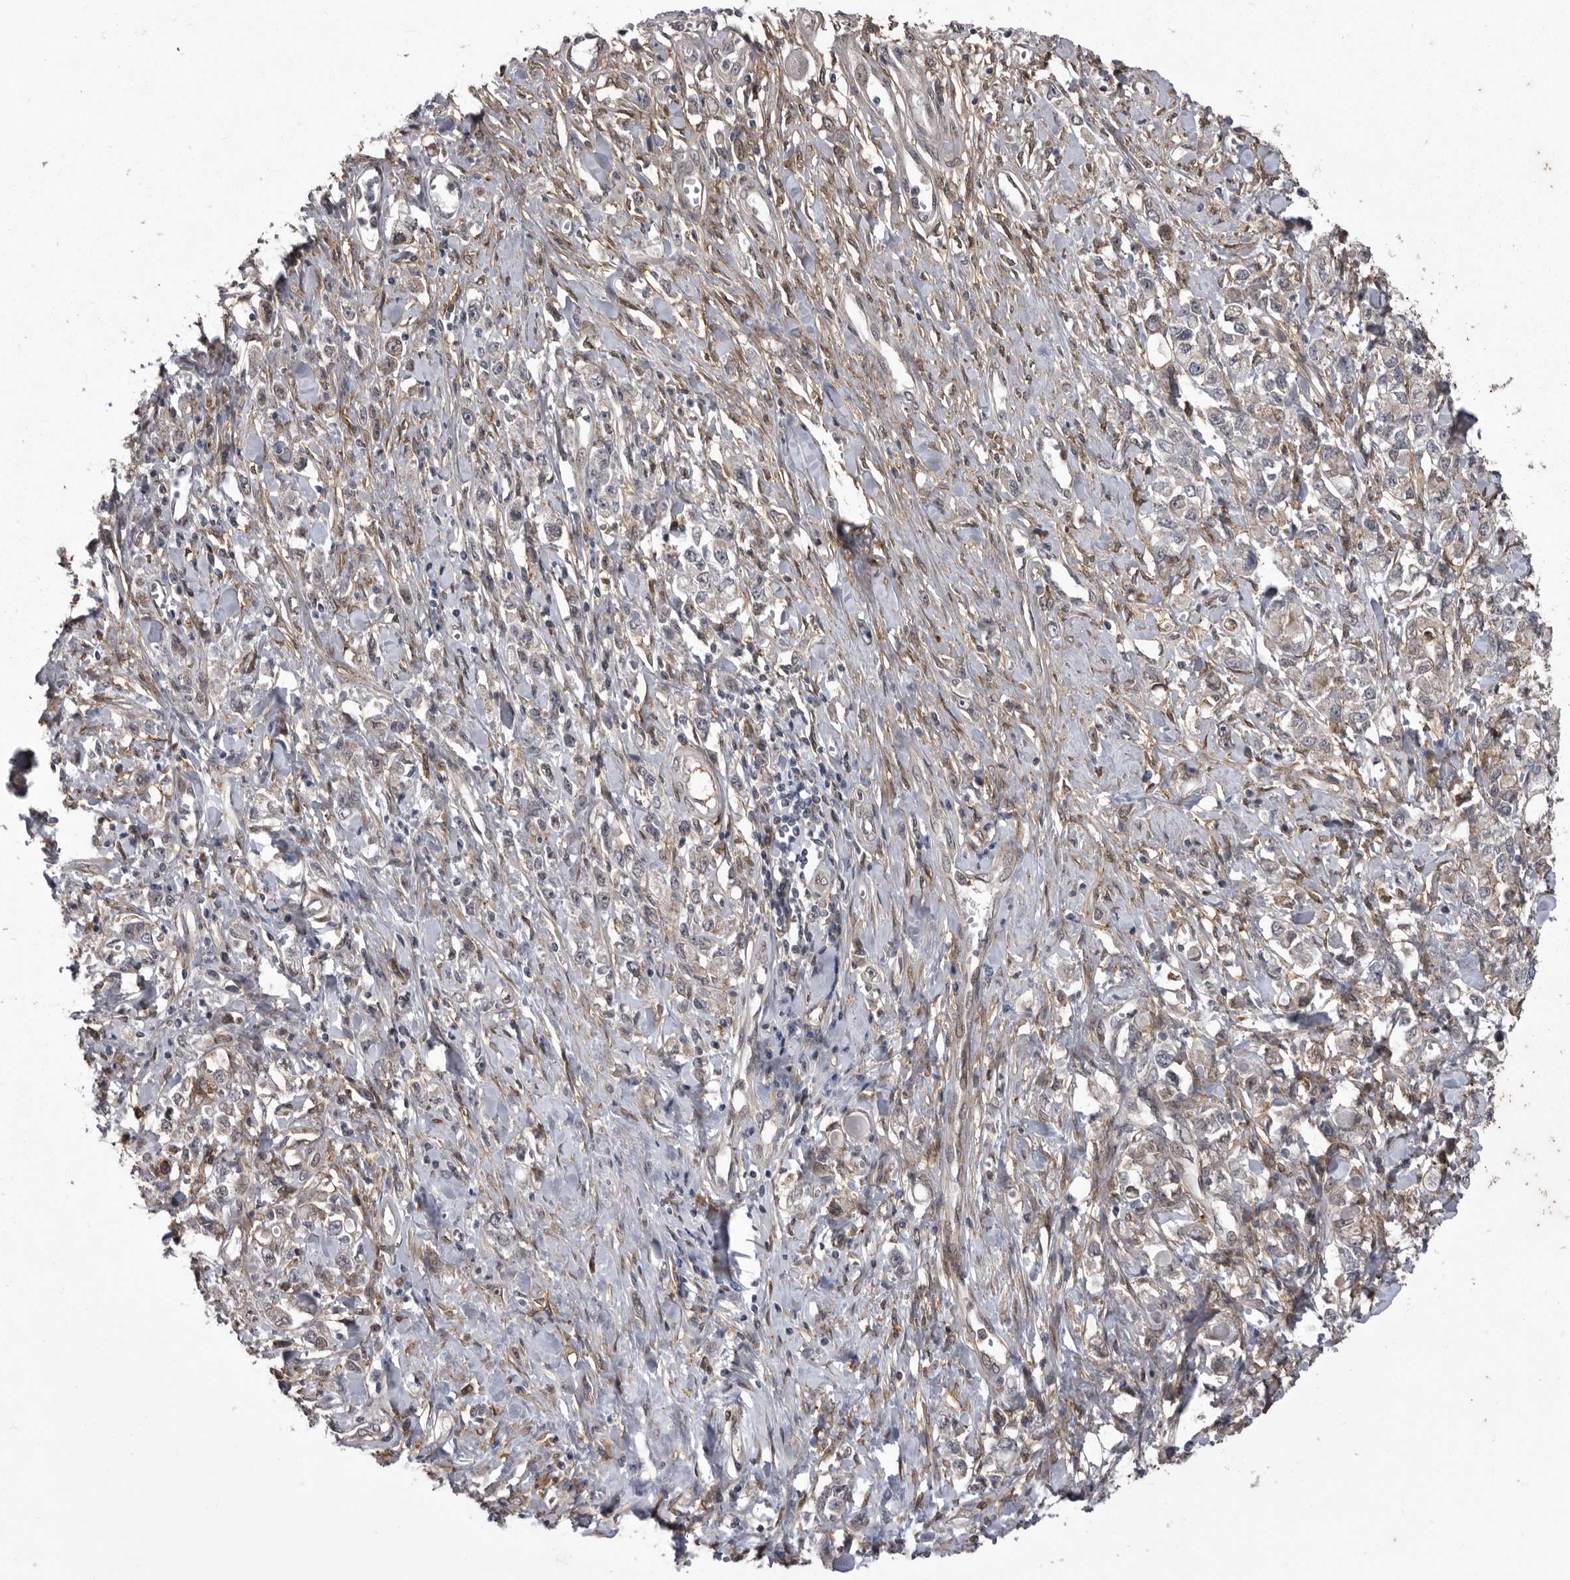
{"staining": {"intensity": "negative", "quantity": "none", "location": "none"}, "tissue": "stomach cancer", "cell_type": "Tumor cells", "image_type": "cancer", "snomed": [{"axis": "morphology", "description": "Adenocarcinoma, NOS"}, {"axis": "topography", "description": "Stomach"}], "caption": "This is a histopathology image of IHC staining of stomach cancer (adenocarcinoma), which shows no expression in tumor cells. (DAB (3,3'-diaminobenzidine) immunohistochemistry (IHC) visualized using brightfield microscopy, high magnification).", "gene": "ABL1", "patient": {"sex": "female", "age": 76}}